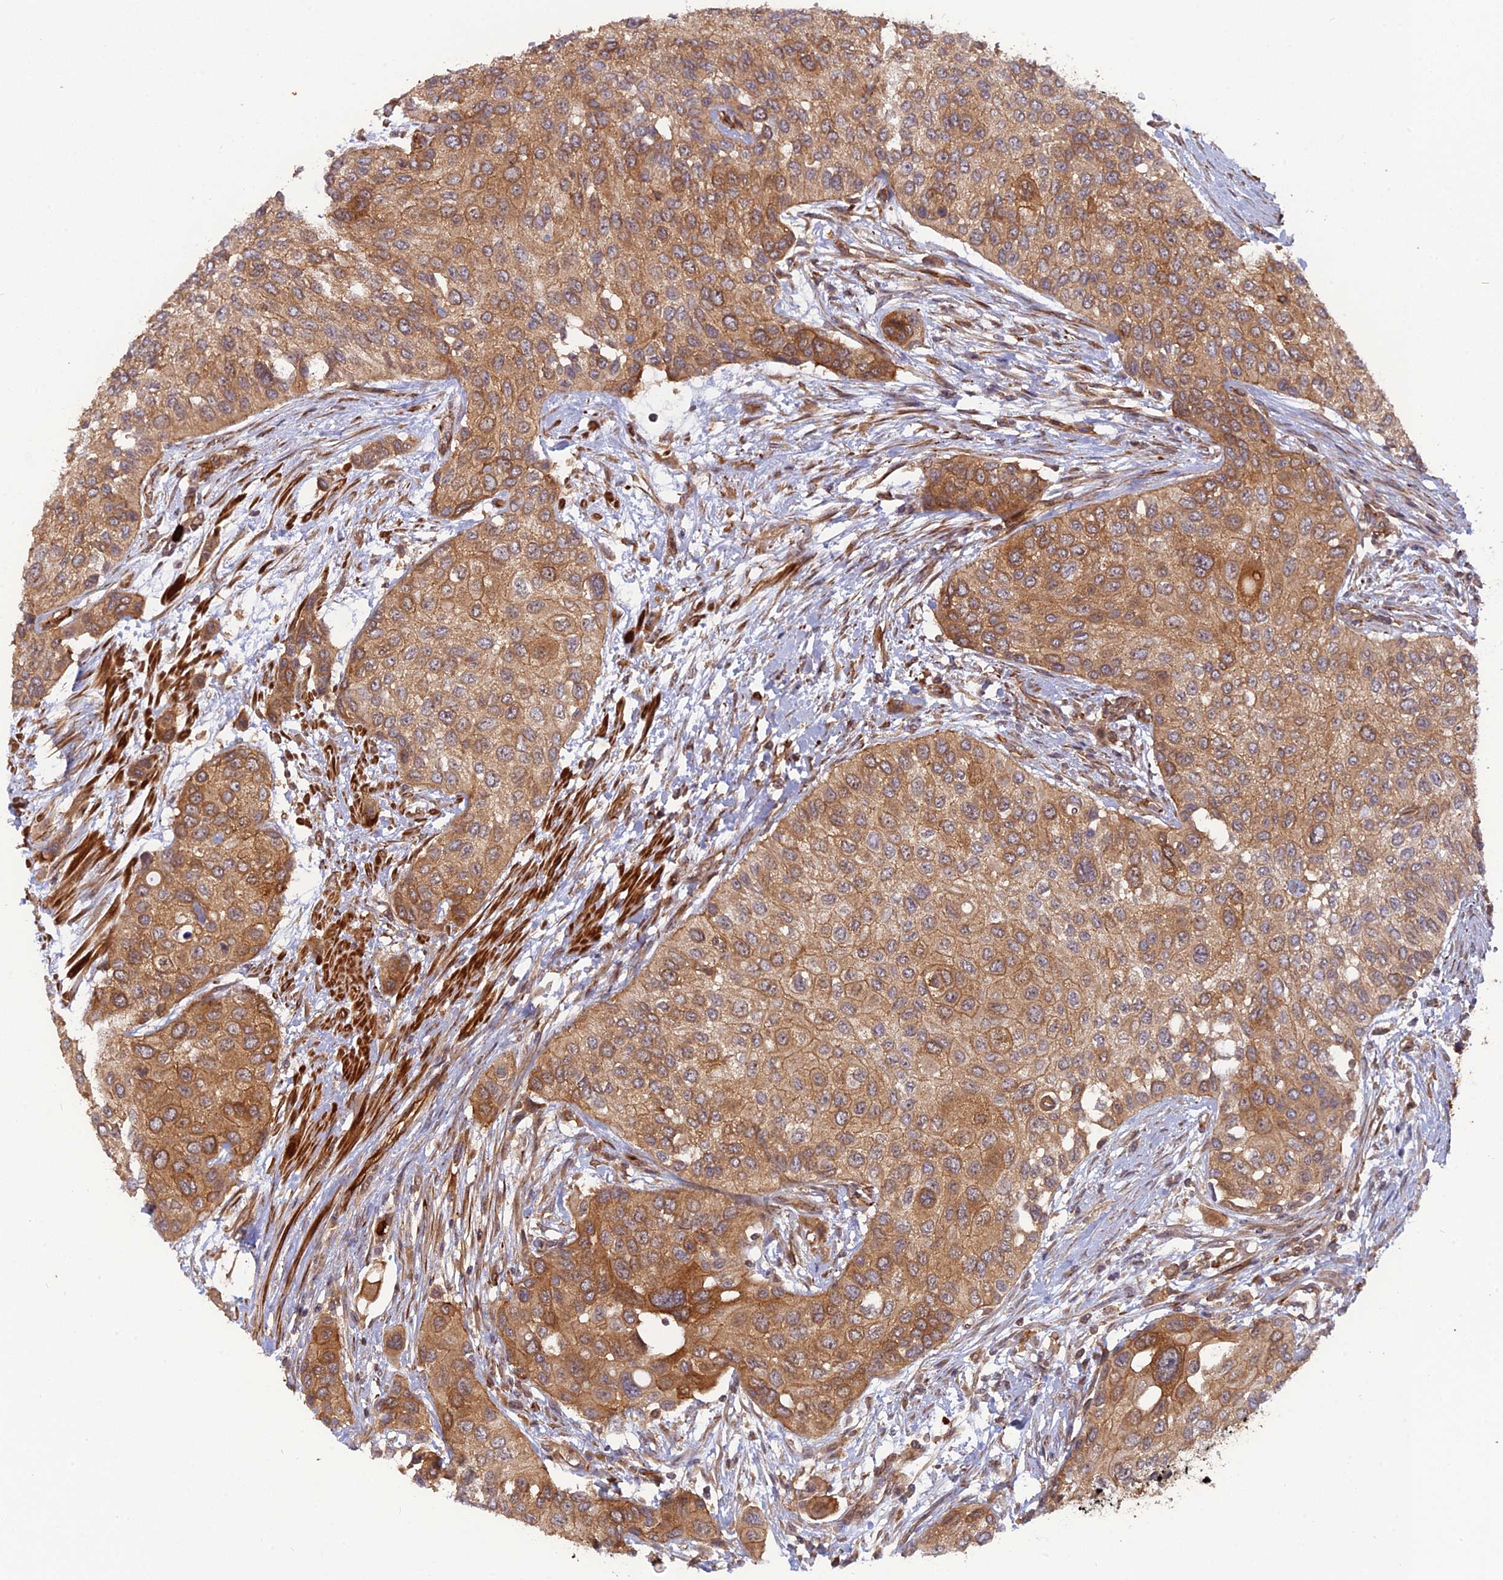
{"staining": {"intensity": "moderate", "quantity": ">75%", "location": "cytoplasmic/membranous"}, "tissue": "urothelial cancer", "cell_type": "Tumor cells", "image_type": "cancer", "snomed": [{"axis": "morphology", "description": "Normal tissue, NOS"}, {"axis": "morphology", "description": "Urothelial carcinoma, High grade"}, {"axis": "topography", "description": "Vascular tissue"}, {"axis": "topography", "description": "Urinary bladder"}], "caption": "An immunohistochemistry (IHC) micrograph of neoplastic tissue is shown. Protein staining in brown labels moderate cytoplasmic/membranous positivity in urothelial cancer within tumor cells.", "gene": "PHLDB3", "patient": {"sex": "female", "age": 56}}